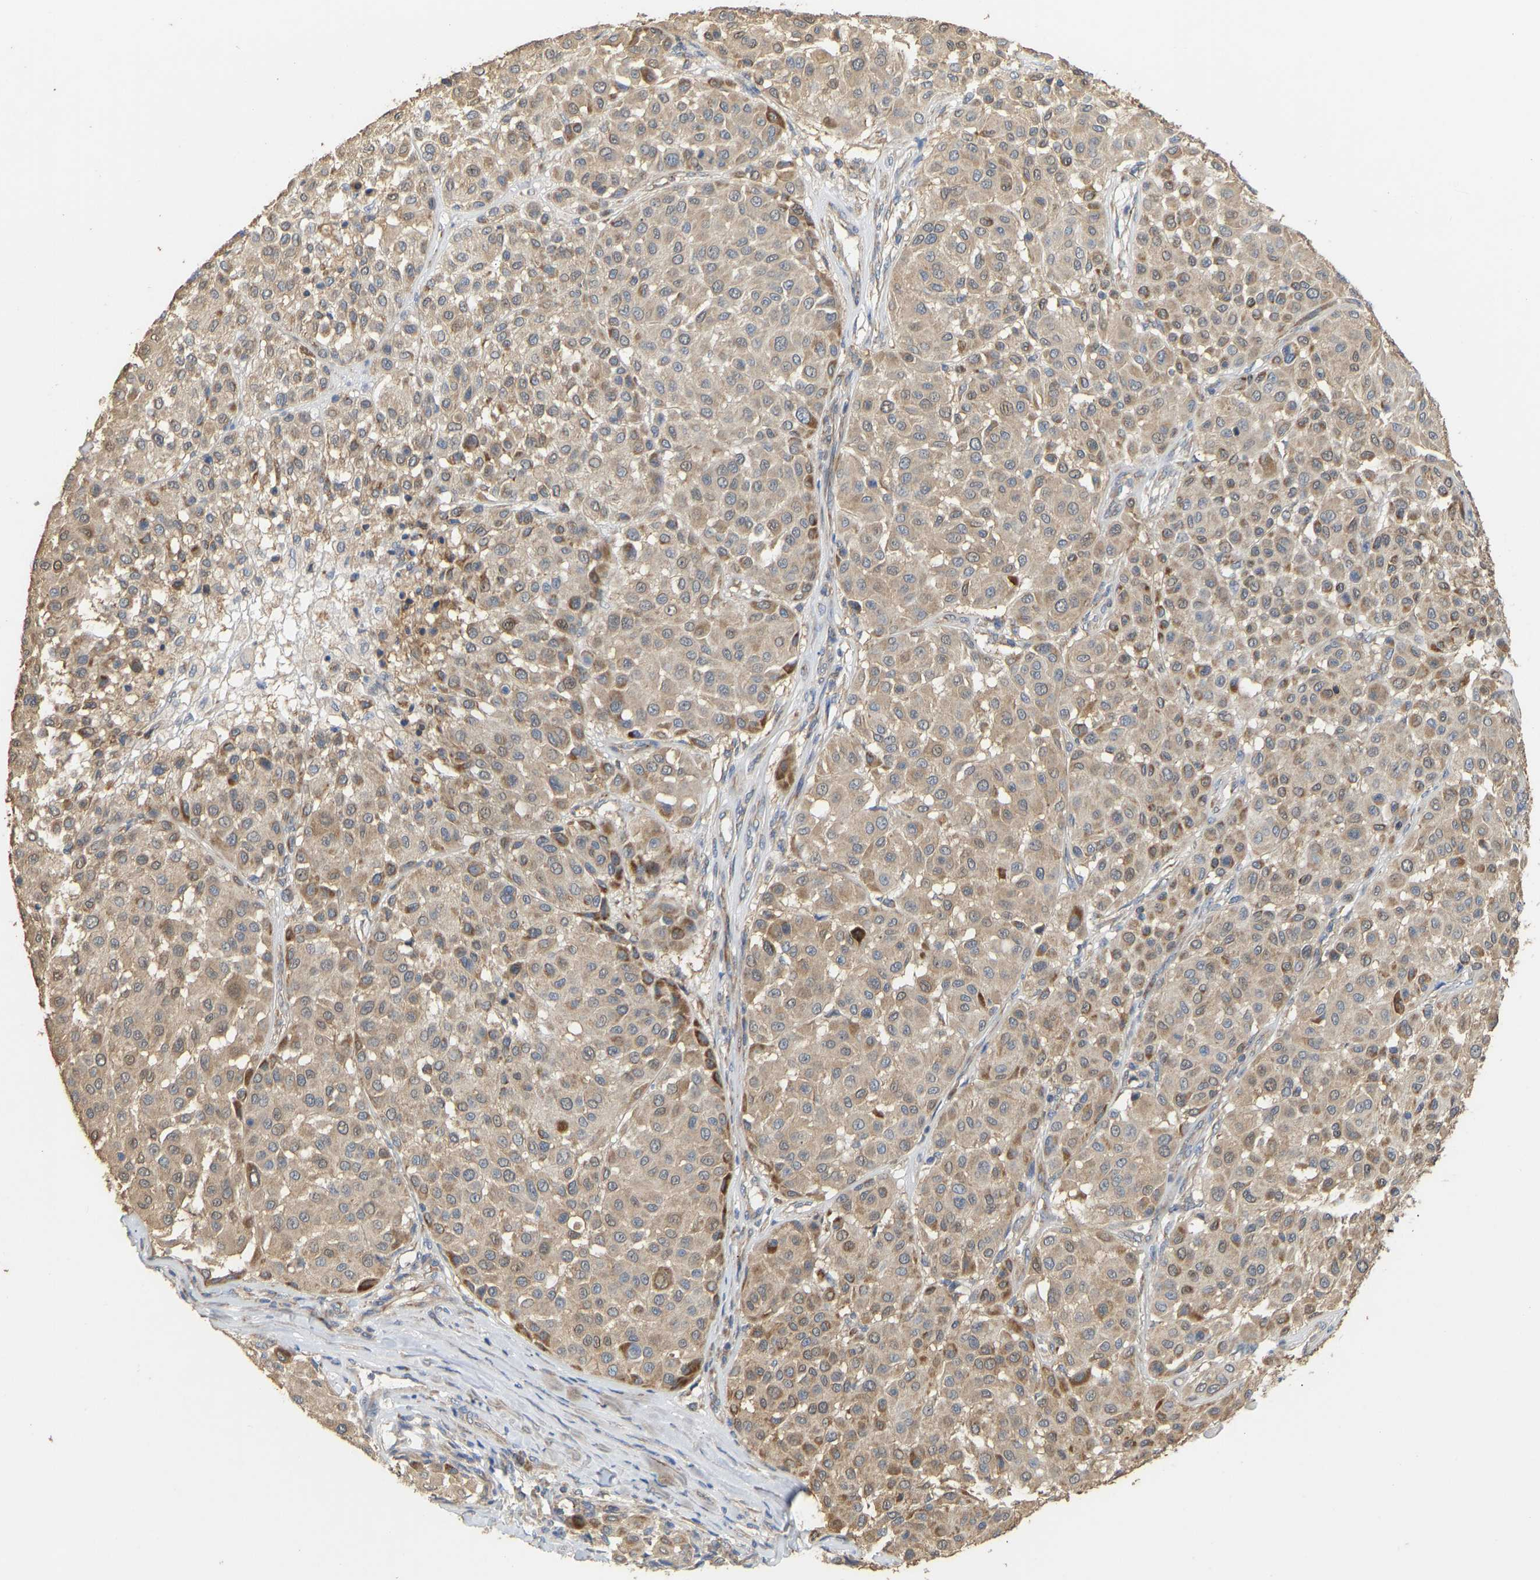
{"staining": {"intensity": "moderate", "quantity": ">75%", "location": "cytoplasmic/membranous"}, "tissue": "melanoma", "cell_type": "Tumor cells", "image_type": "cancer", "snomed": [{"axis": "morphology", "description": "Malignant melanoma, Metastatic site"}, {"axis": "topography", "description": "Soft tissue"}], "caption": "Immunohistochemistry of melanoma exhibits medium levels of moderate cytoplasmic/membranous expression in about >75% of tumor cells.", "gene": "HACD2", "patient": {"sex": "male", "age": 41}}